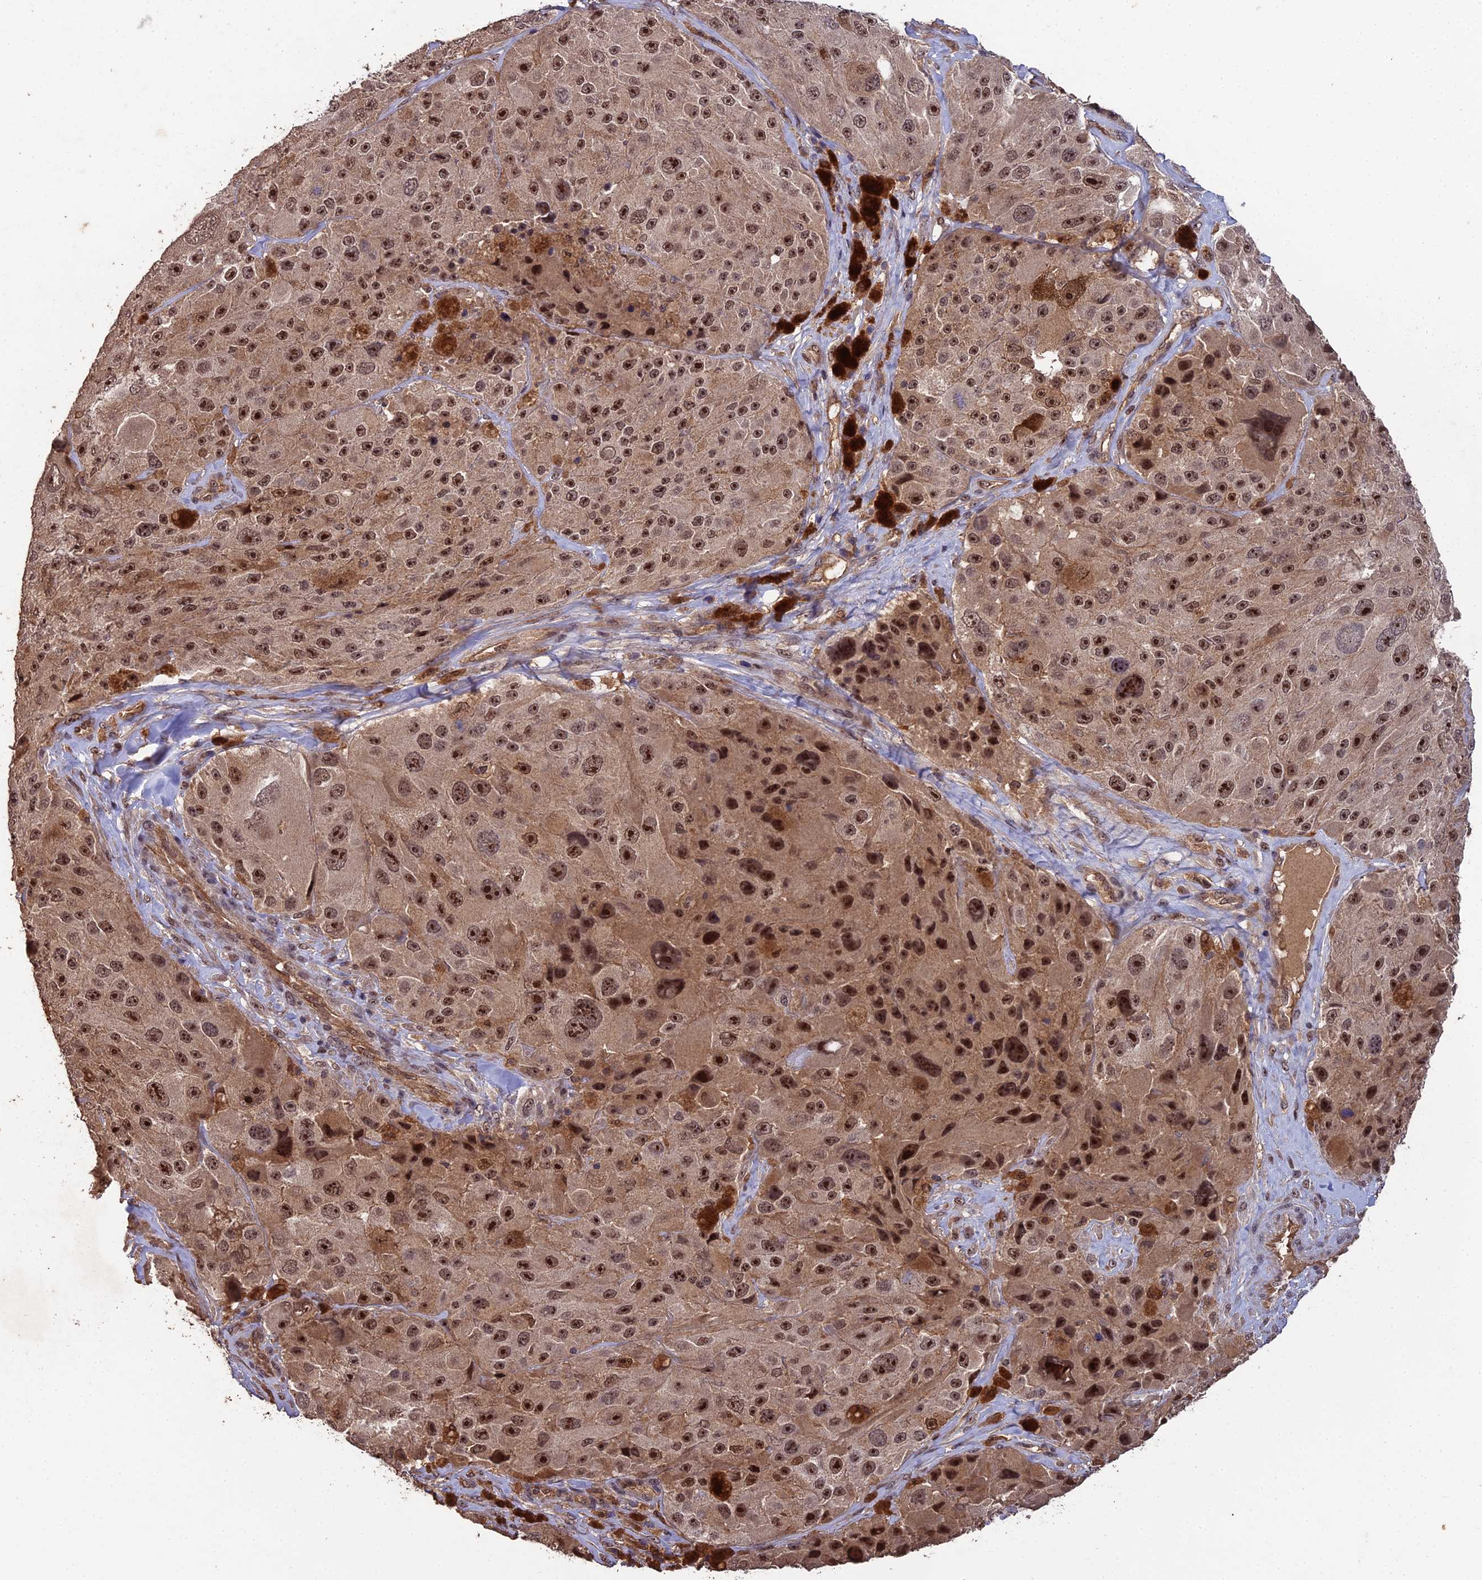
{"staining": {"intensity": "strong", "quantity": ">75%", "location": "cytoplasmic/membranous,nuclear"}, "tissue": "melanoma", "cell_type": "Tumor cells", "image_type": "cancer", "snomed": [{"axis": "morphology", "description": "Malignant melanoma, Metastatic site"}, {"axis": "topography", "description": "Lymph node"}], "caption": "High-magnification brightfield microscopy of malignant melanoma (metastatic site) stained with DAB (brown) and counterstained with hematoxylin (blue). tumor cells exhibit strong cytoplasmic/membranous and nuclear expression is seen in about>75% of cells. The protein of interest is stained brown, and the nuclei are stained in blue (DAB (3,3'-diaminobenzidine) IHC with brightfield microscopy, high magnification).", "gene": "RALGAPA2", "patient": {"sex": "male", "age": 62}}